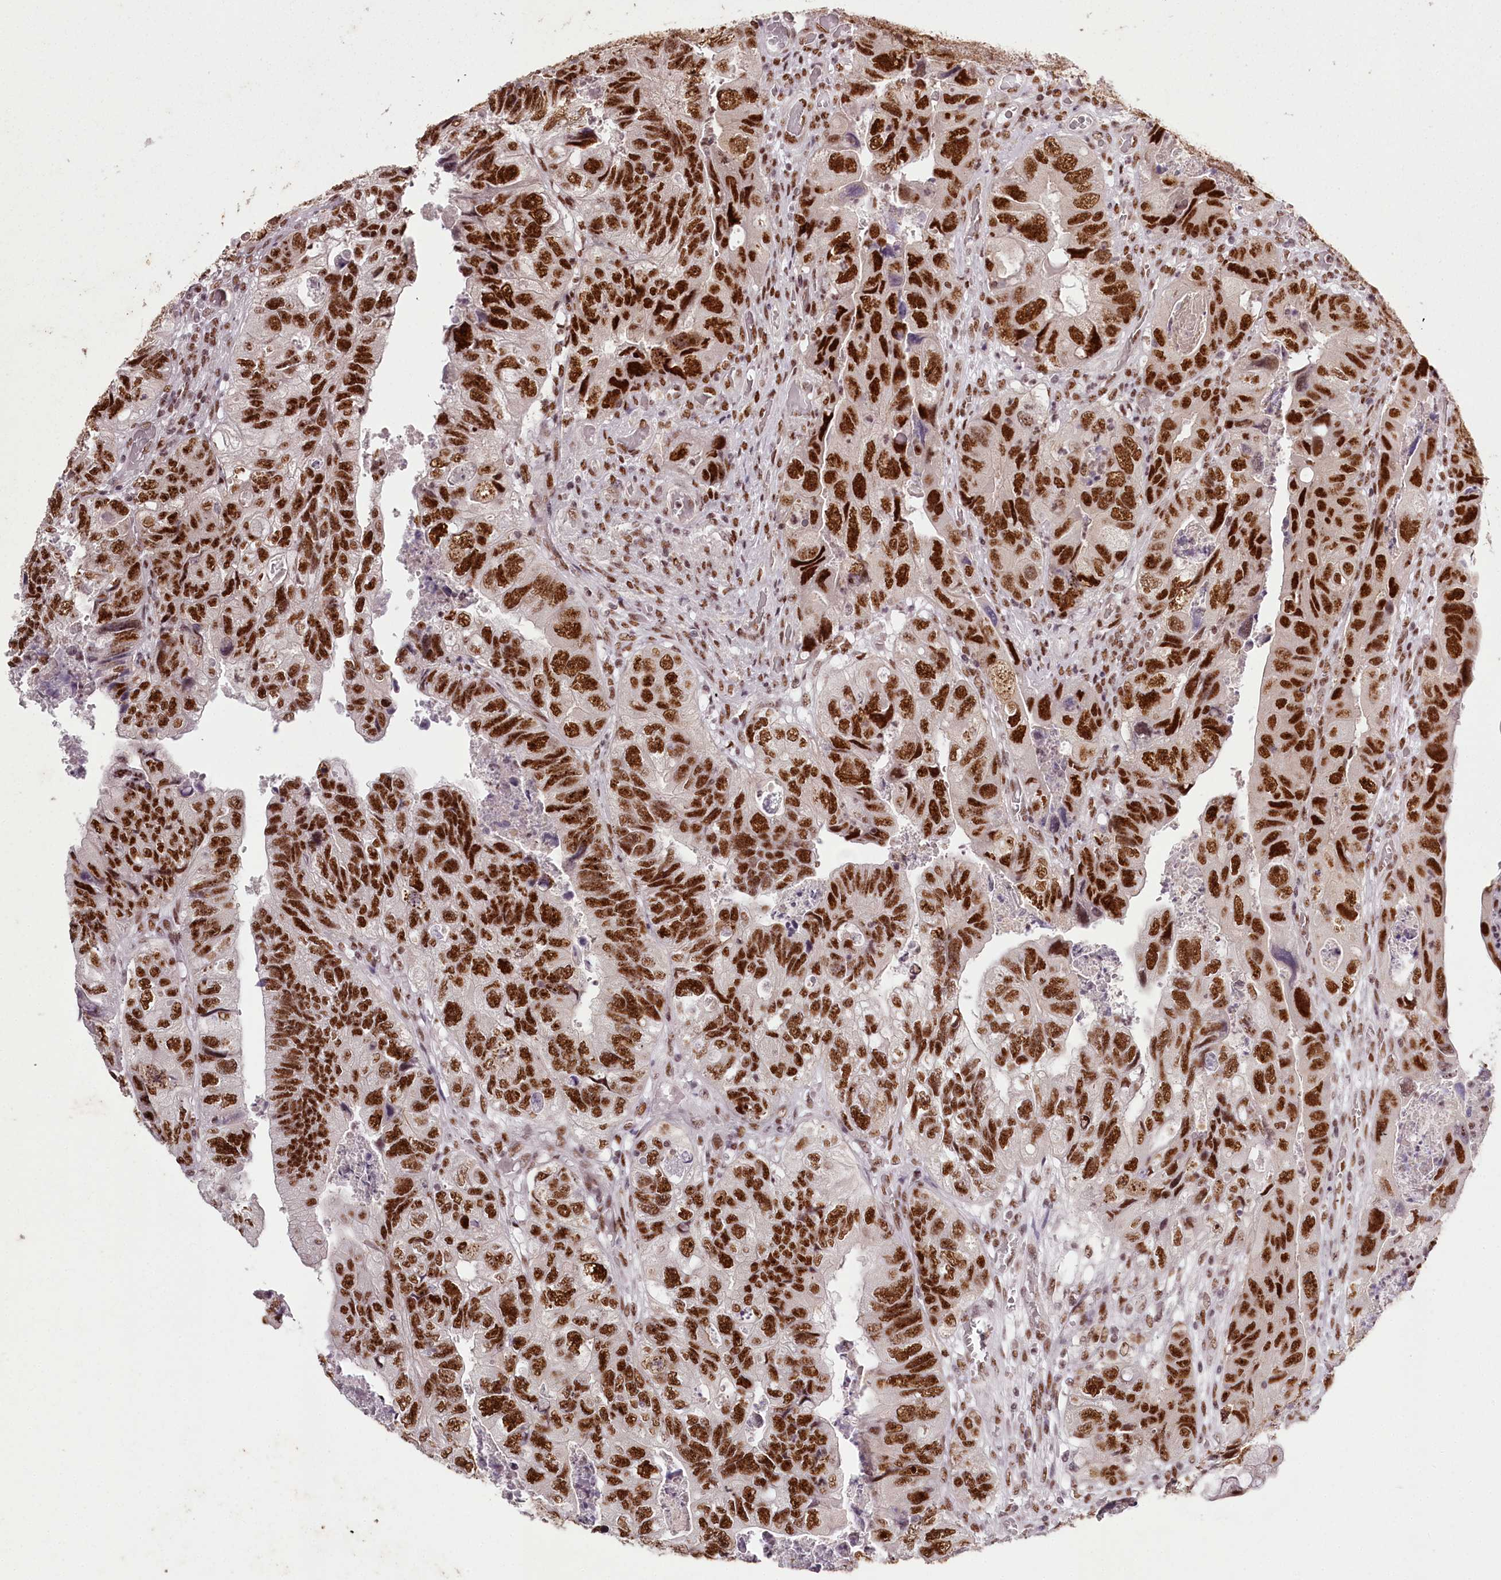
{"staining": {"intensity": "strong", "quantity": ">75%", "location": "nuclear"}, "tissue": "colorectal cancer", "cell_type": "Tumor cells", "image_type": "cancer", "snomed": [{"axis": "morphology", "description": "Adenocarcinoma, NOS"}, {"axis": "topography", "description": "Rectum"}], "caption": "The histopathology image shows immunohistochemical staining of colorectal cancer (adenocarcinoma). There is strong nuclear expression is appreciated in about >75% of tumor cells.", "gene": "PSPC1", "patient": {"sex": "male", "age": 63}}